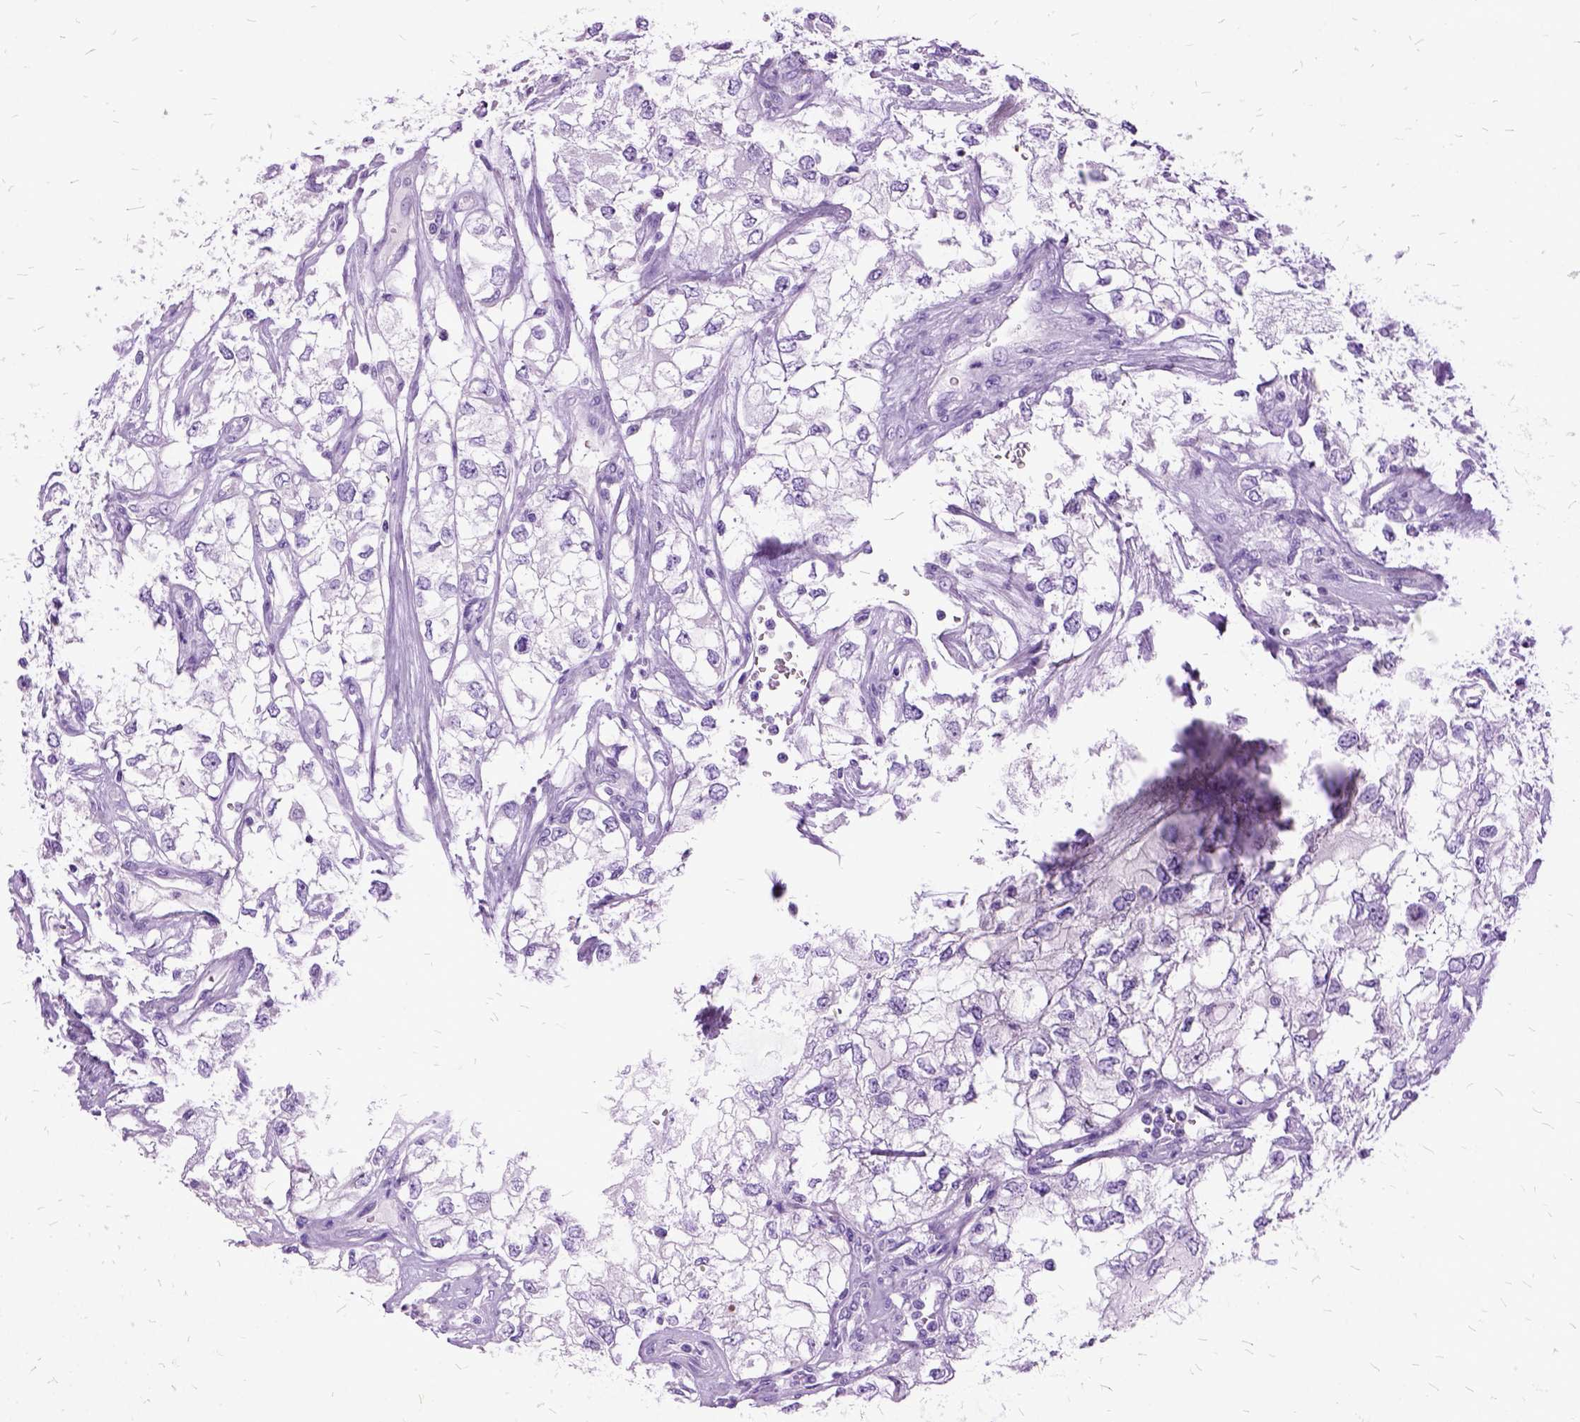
{"staining": {"intensity": "negative", "quantity": "none", "location": "none"}, "tissue": "renal cancer", "cell_type": "Tumor cells", "image_type": "cancer", "snomed": [{"axis": "morphology", "description": "Adenocarcinoma, NOS"}, {"axis": "topography", "description": "Kidney"}], "caption": "This is an immunohistochemistry photomicrograph of human renal cancer (adenocarcinoma). There is no staining in tumor cells.", "gene": "MME", "patient": {"sex": "female", "age": 59}}